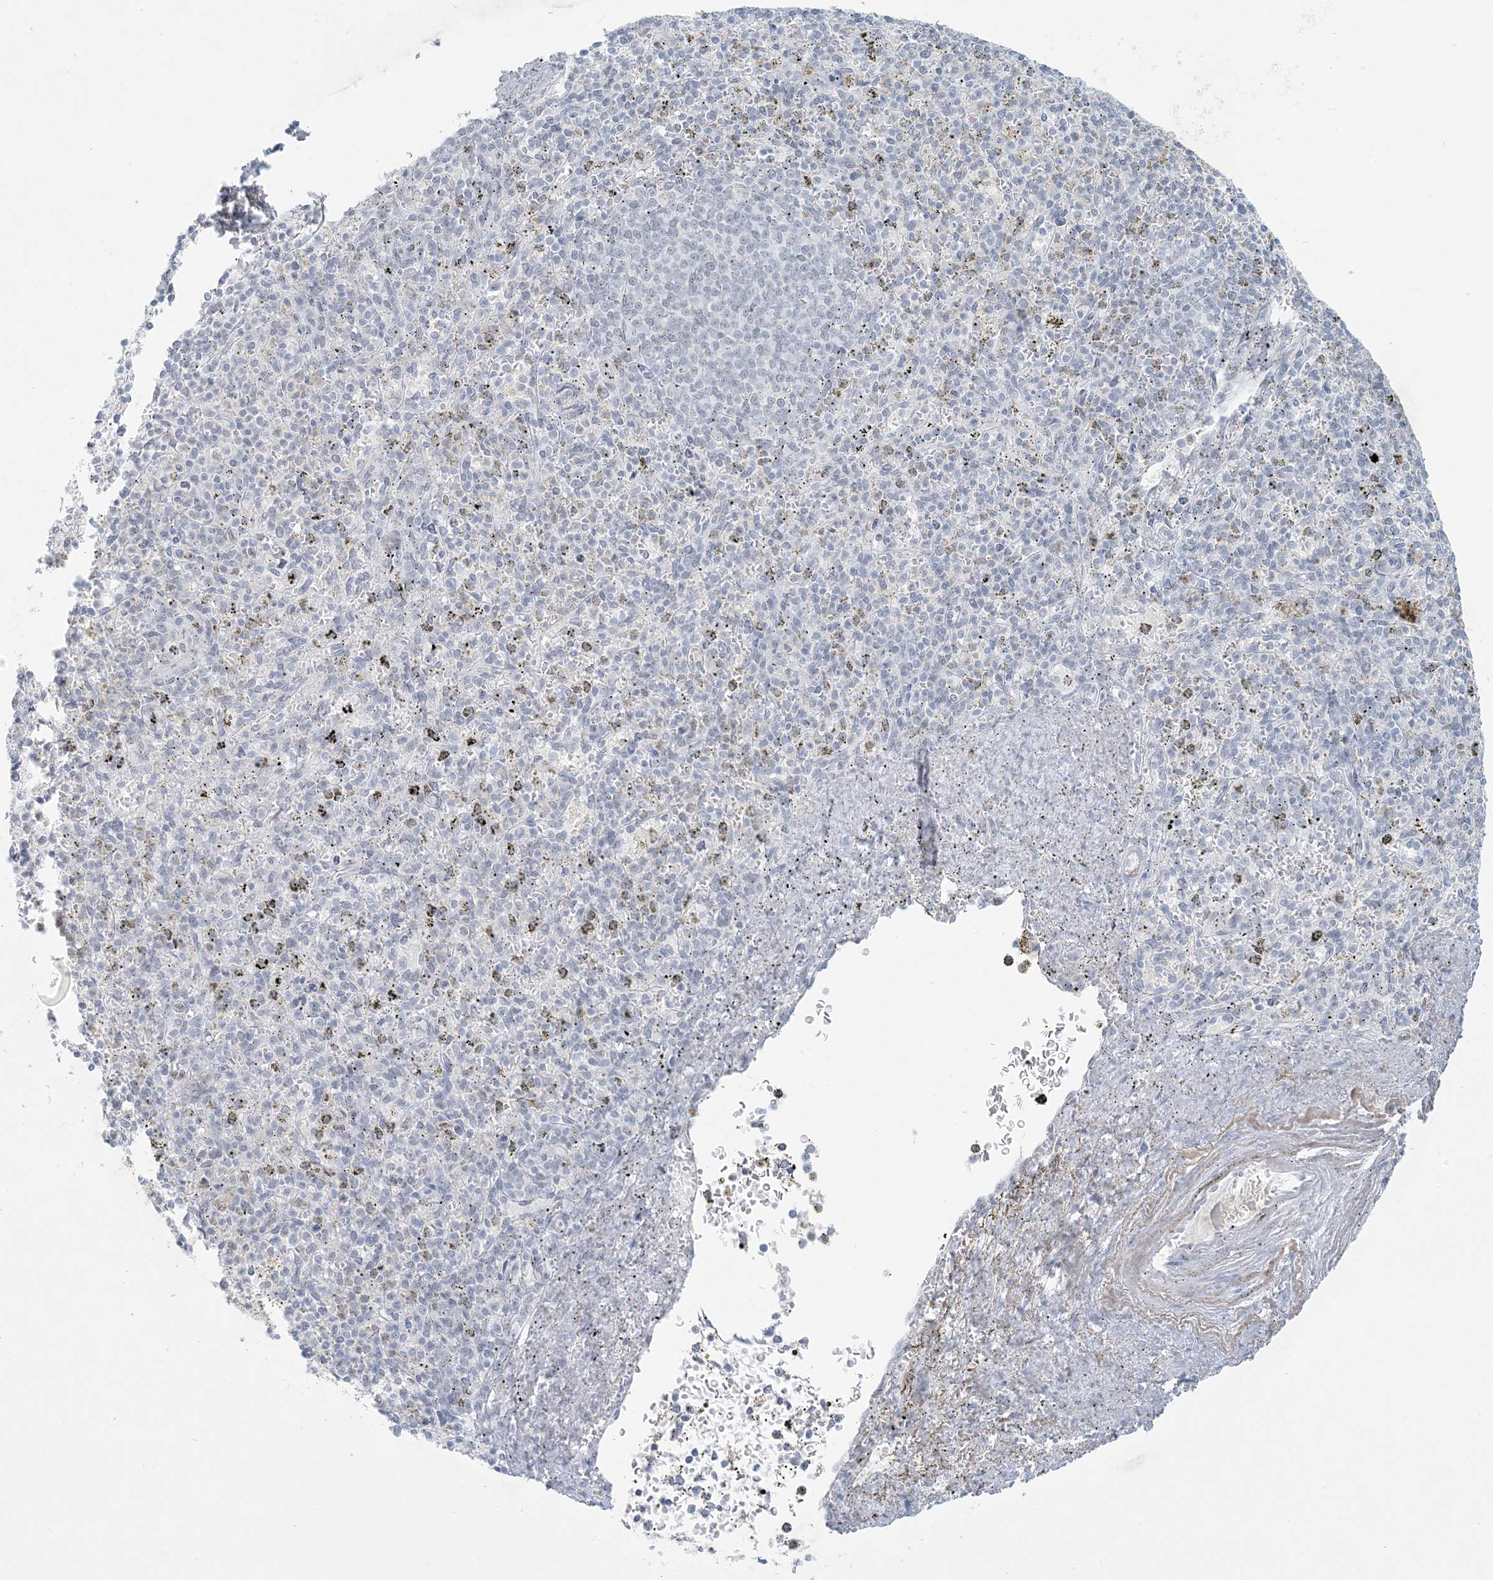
{"staining": {"intensity": "negative", "quantity": "none", "location": "none"}, "tissue": "spleen", "cell_type": "Cells in red pulp", "image_type": "normal", "snomed": [{"axis": "morphology", "description": "Normal tissue, NOS"}, {"axis": "topography", "description": "Spleen"}], "caption": "The IHC photomicrograph has no significant staining in cells in red pulp of spleen. Nuclei are stained in blue.", "gene": "SCML1", "patient": {"sex": "male", "age": 72}}